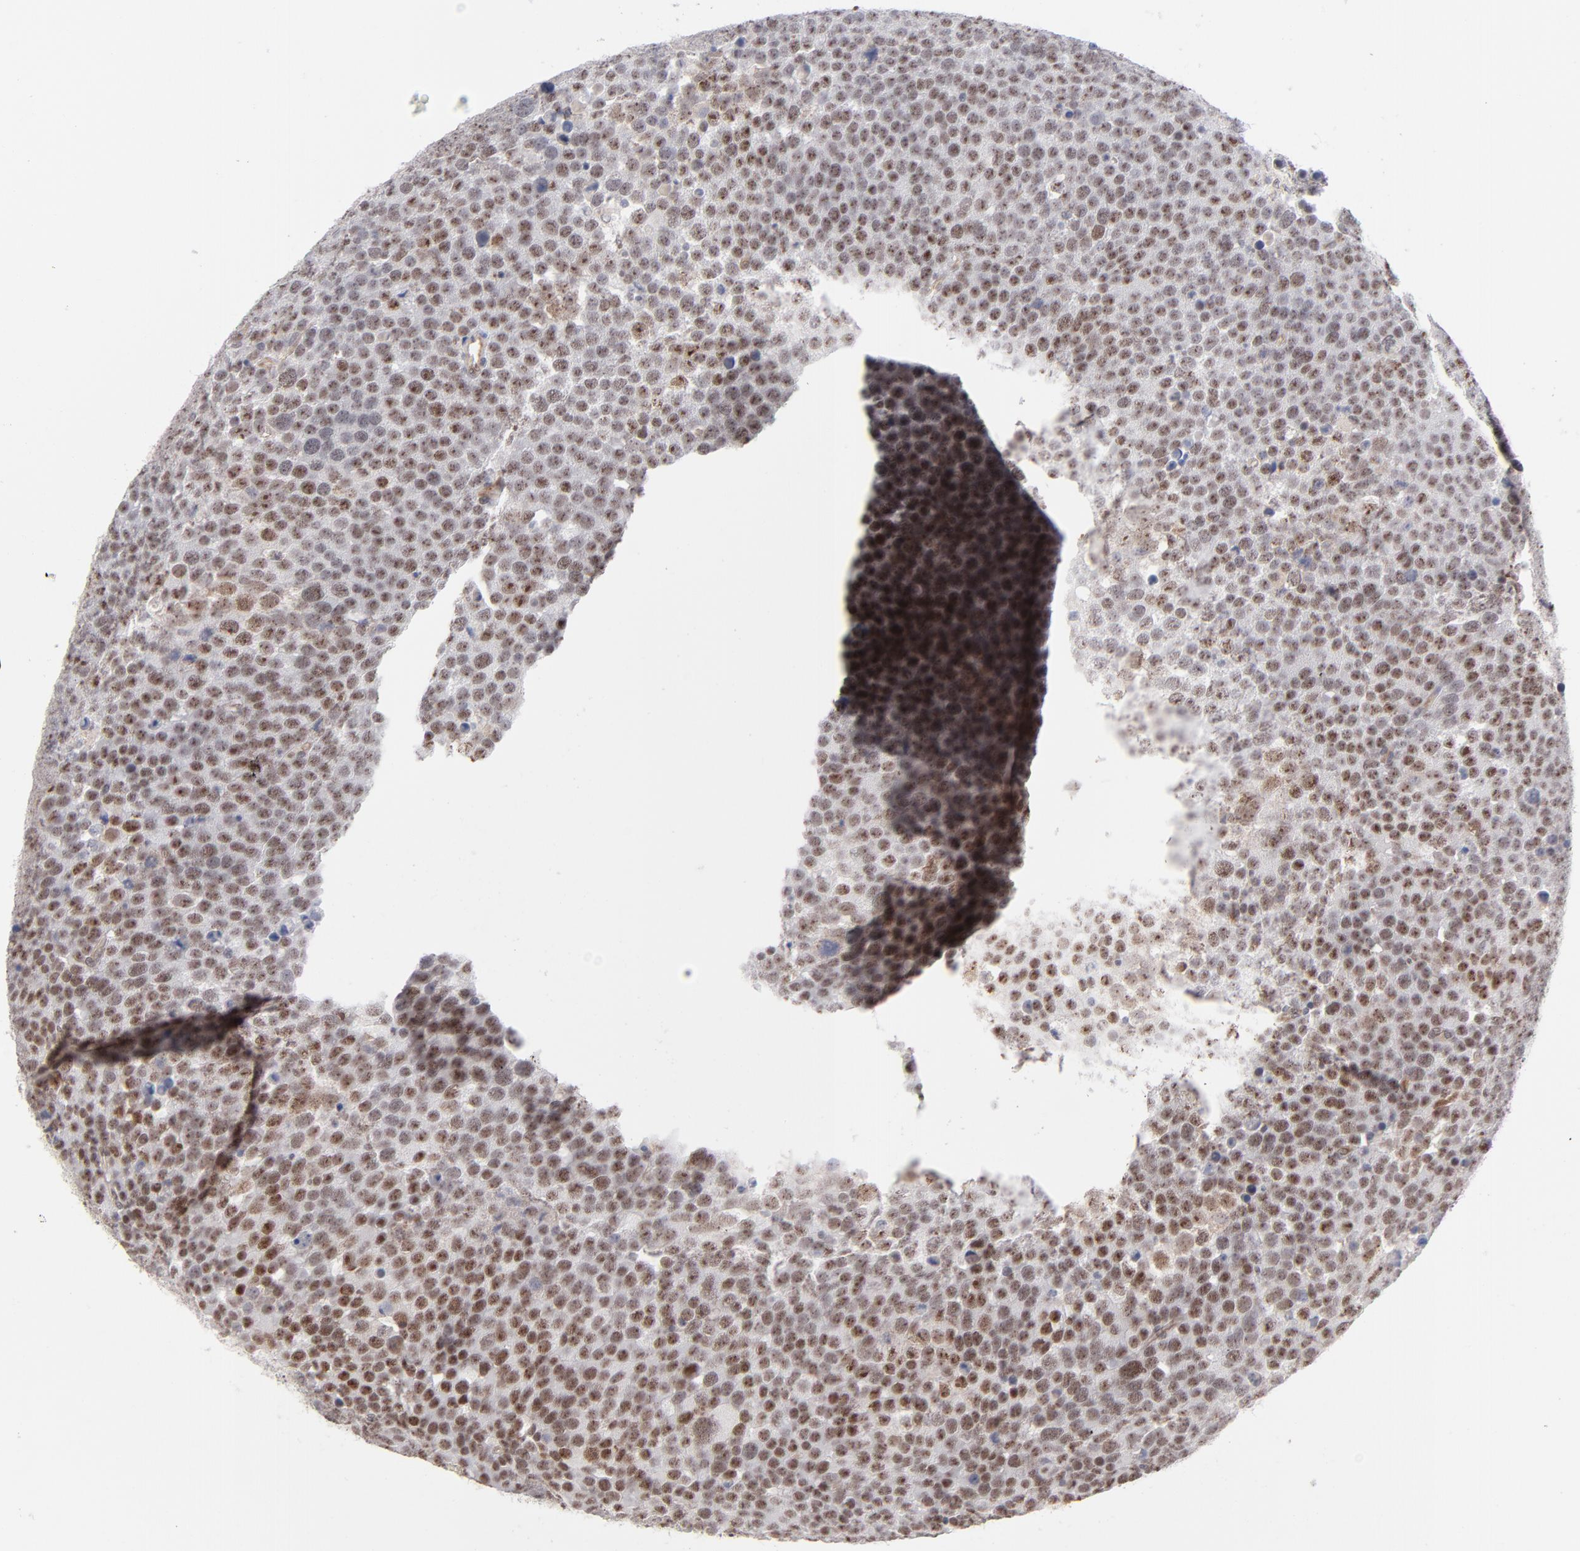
{"staining": {"intensity": "moderate", "quantity": ">75%", "location": "cytoplasmic/membranous,nuclear"}, "tissue": "testis cancer", "cell_type": "Tumor cells", "image_type": "cancer", "snomed": [{"axis": "morphology", "description": "Seminoma, NOS"}, {"axis": "topography", "description": "Testis"}], "caption": "DAB (3,3'-diaminobenzidine) immunohistochemical staining of human seminoma (testis) displays moderate cytoplasmic/membranous and nuclear protein expression in approximately >75% of tumor cells.", "gene": "NBN", "patient": {"sex": "male", "age": 71}}